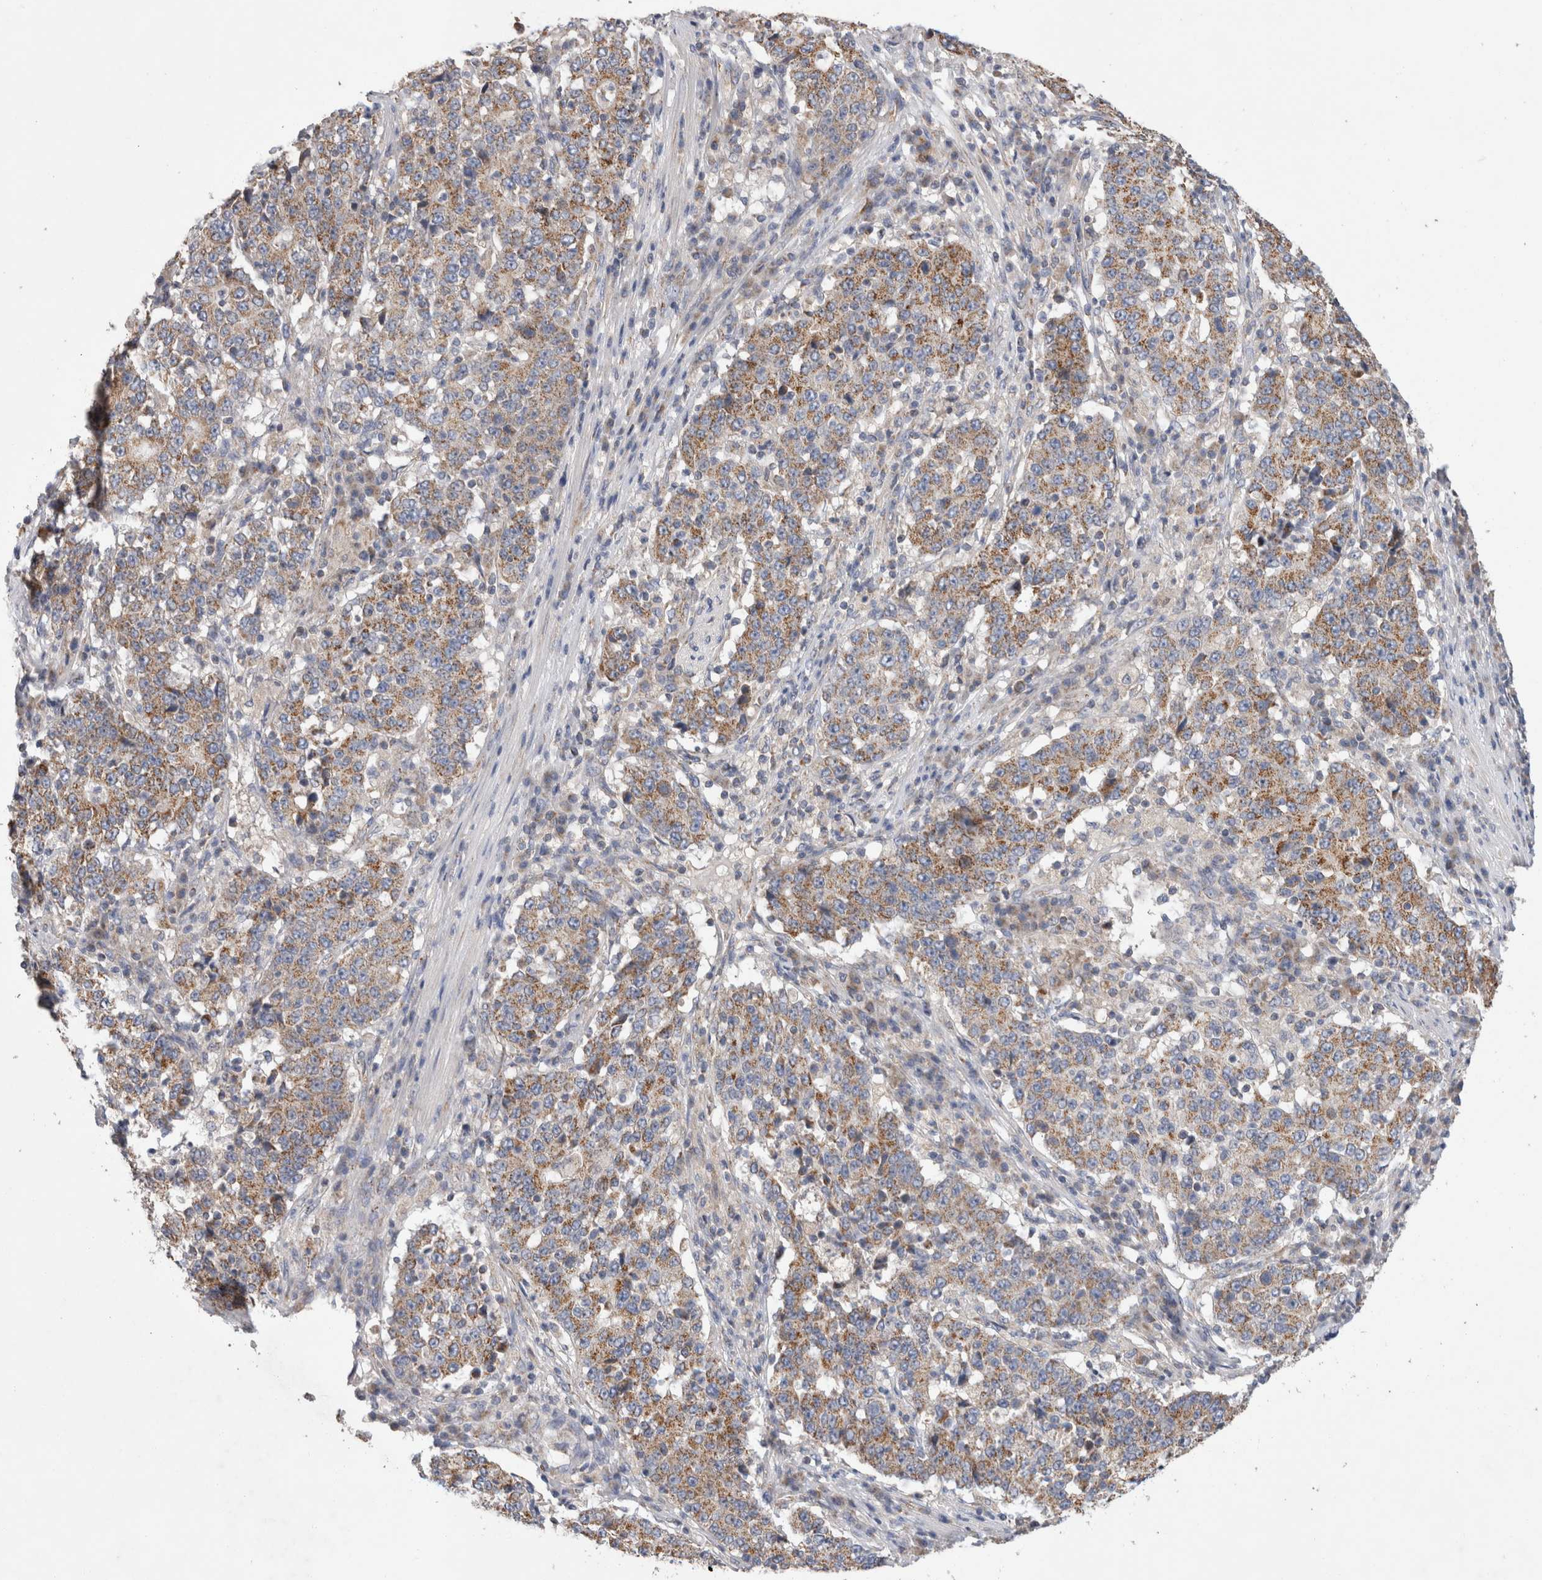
{"staining": {"intensity": "moderate", "quantity": ">75%", "location": "cytoplasmic/membranous"}, "tissue": "stomach cancer", "cell_type": "Tumor cells", "image_type": "cancer", "snomed": [{"axis": "morphology", "description": "Adenocarcinoma, NOS"}, {"axis": "topography", "description": "Stomach"}], "caption": "There is medium levels of moderate cytoplasmic/membranous expression in tumor cells of stomach adenocarcinoma, as demonstrated by immunohistochemical staining (brown color).", "gene": "IARS2", "patient": {"sex": "male", "age": 59}}